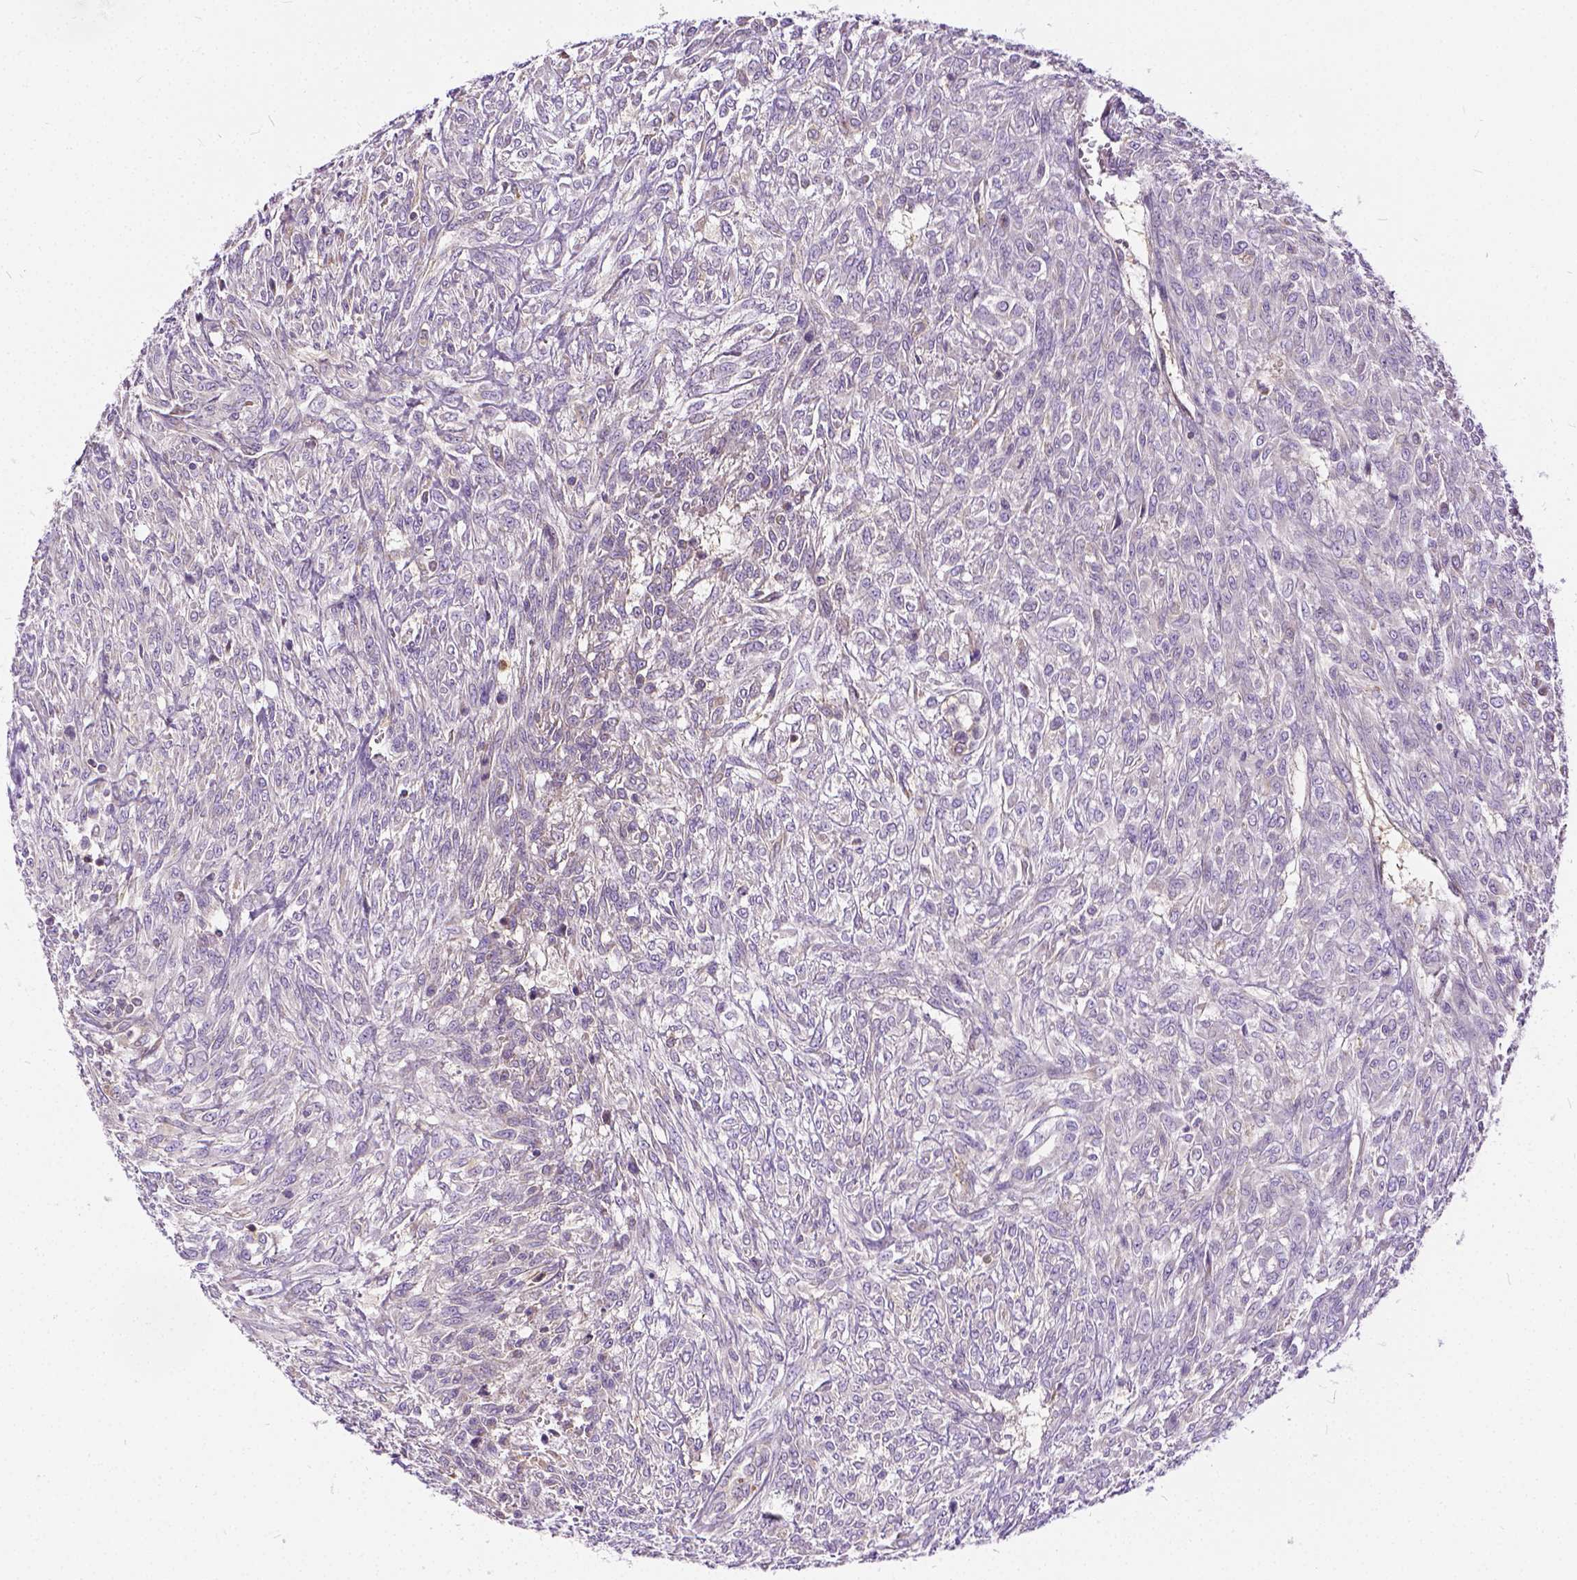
{"staining": {"intensity": "negative", "quantity": "none", "location": "none"}, "tissue": "renal cancer", "cell_type": "Tumor cells", "image_type": "cancer", "snomed": [{"axis": "morphology", "description": "Adenocarcinoma, NOS"}, {"axis": "topography", "description": "Kidney"}], "caption": "An image of human adenocarcinoma (renal) is negative for staining in tumor cells.", "gene": "CADM4", "patient": {"sex": "male", "age": 58}}